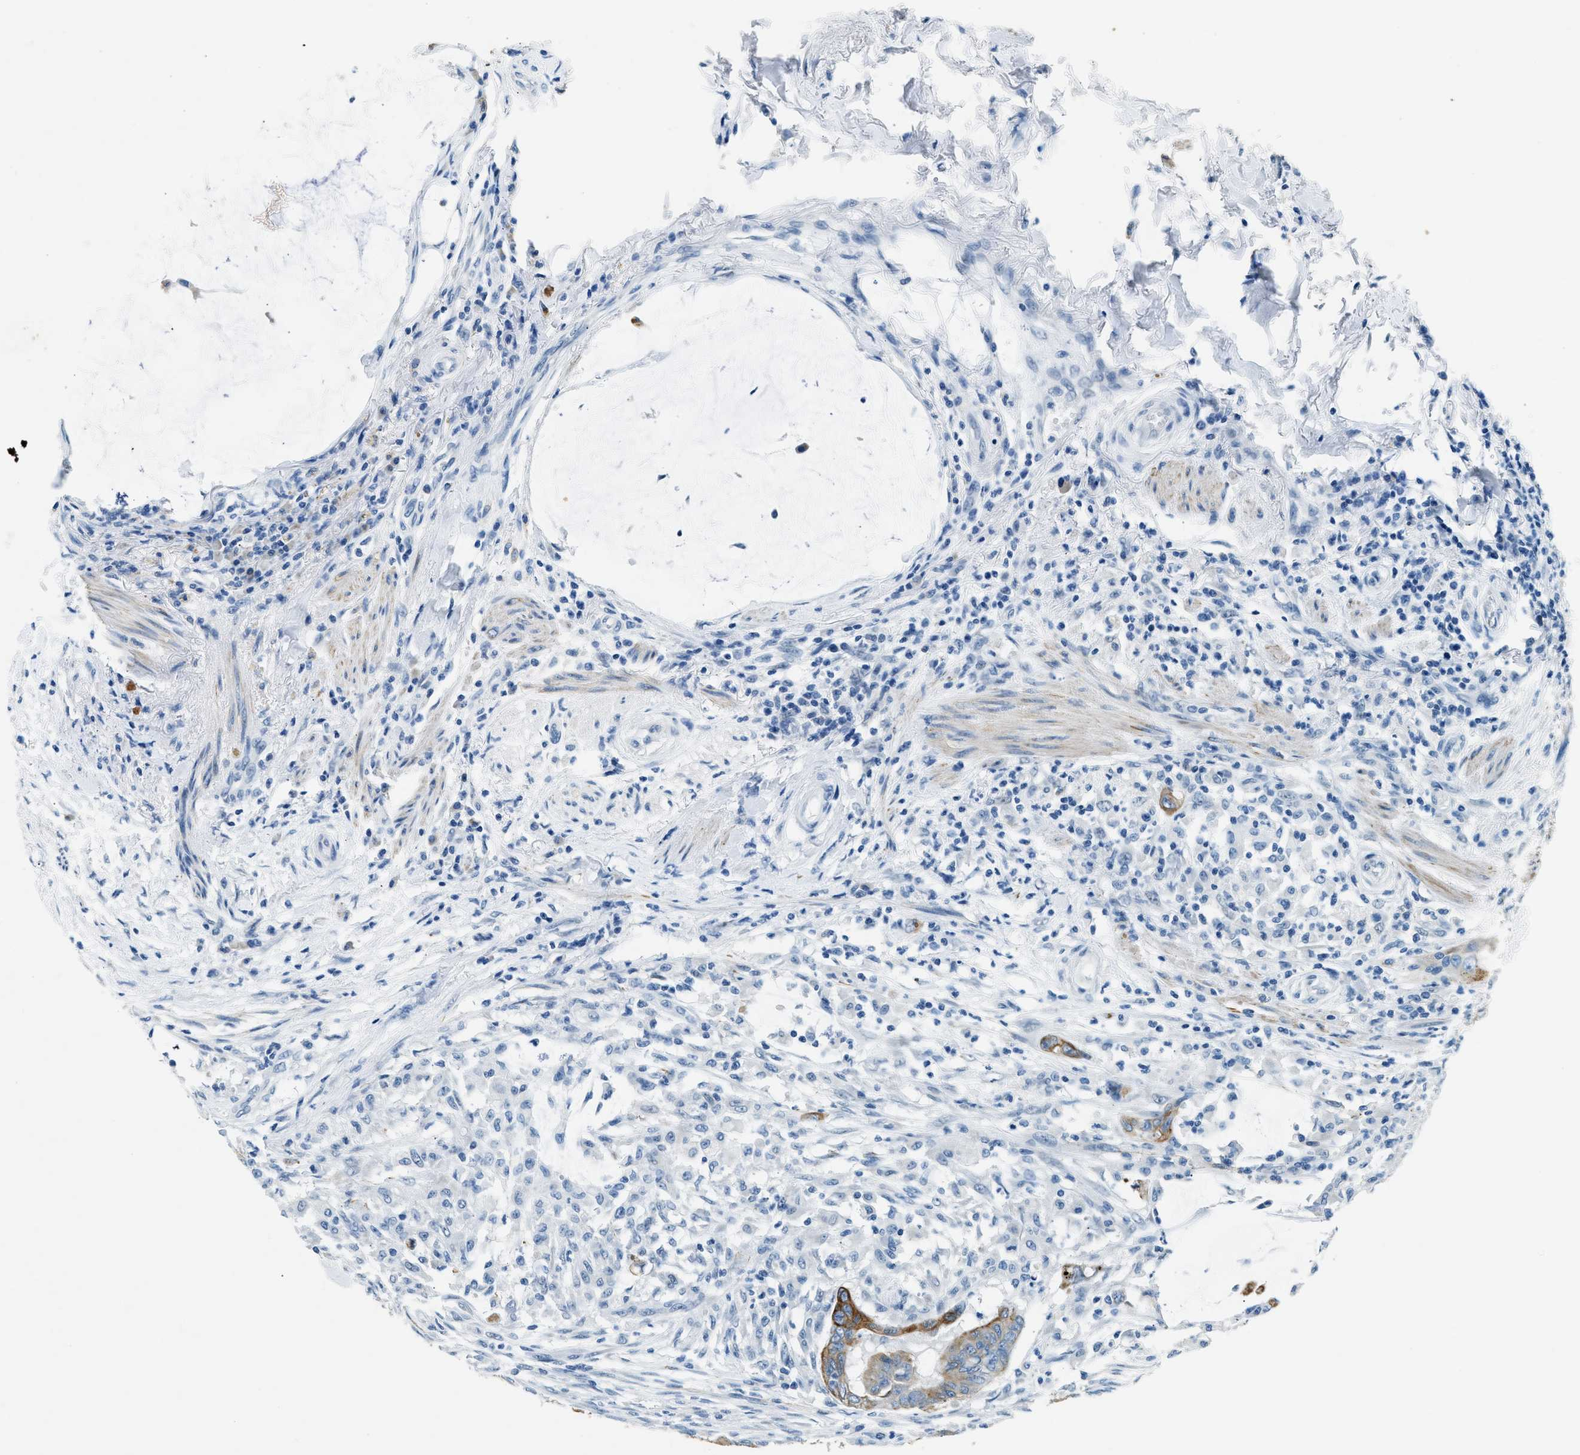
{"staining": {"intensity": "moderate", "quantity": "25%-75%", "location": "cytoplasmic/membranous"}, "tissue": "colorectal cancer", "cell_type": "Tumor cells", "image_type": "cancer", "snomed": [{"axis": "morphology", "description": "Normal tissue, NOS"}, {"axis": "morphology", "description": "Adenocarcinoma, NOS"}, {"axis": "topography", "description": "Rectum"}, {"axis": "topography", "description": "Peripheral nerve tissue"}], "caption": "Approximately 25%-75% of tumor cells in human colorectal cancer (adenocarcinoma) demonstrate moderate cytoplasmic/membranous protein positivity as visualized by brown immunohistochemical staining.", "gene": "CFAP20", "patient": {"sex": "male", "age": 92}}